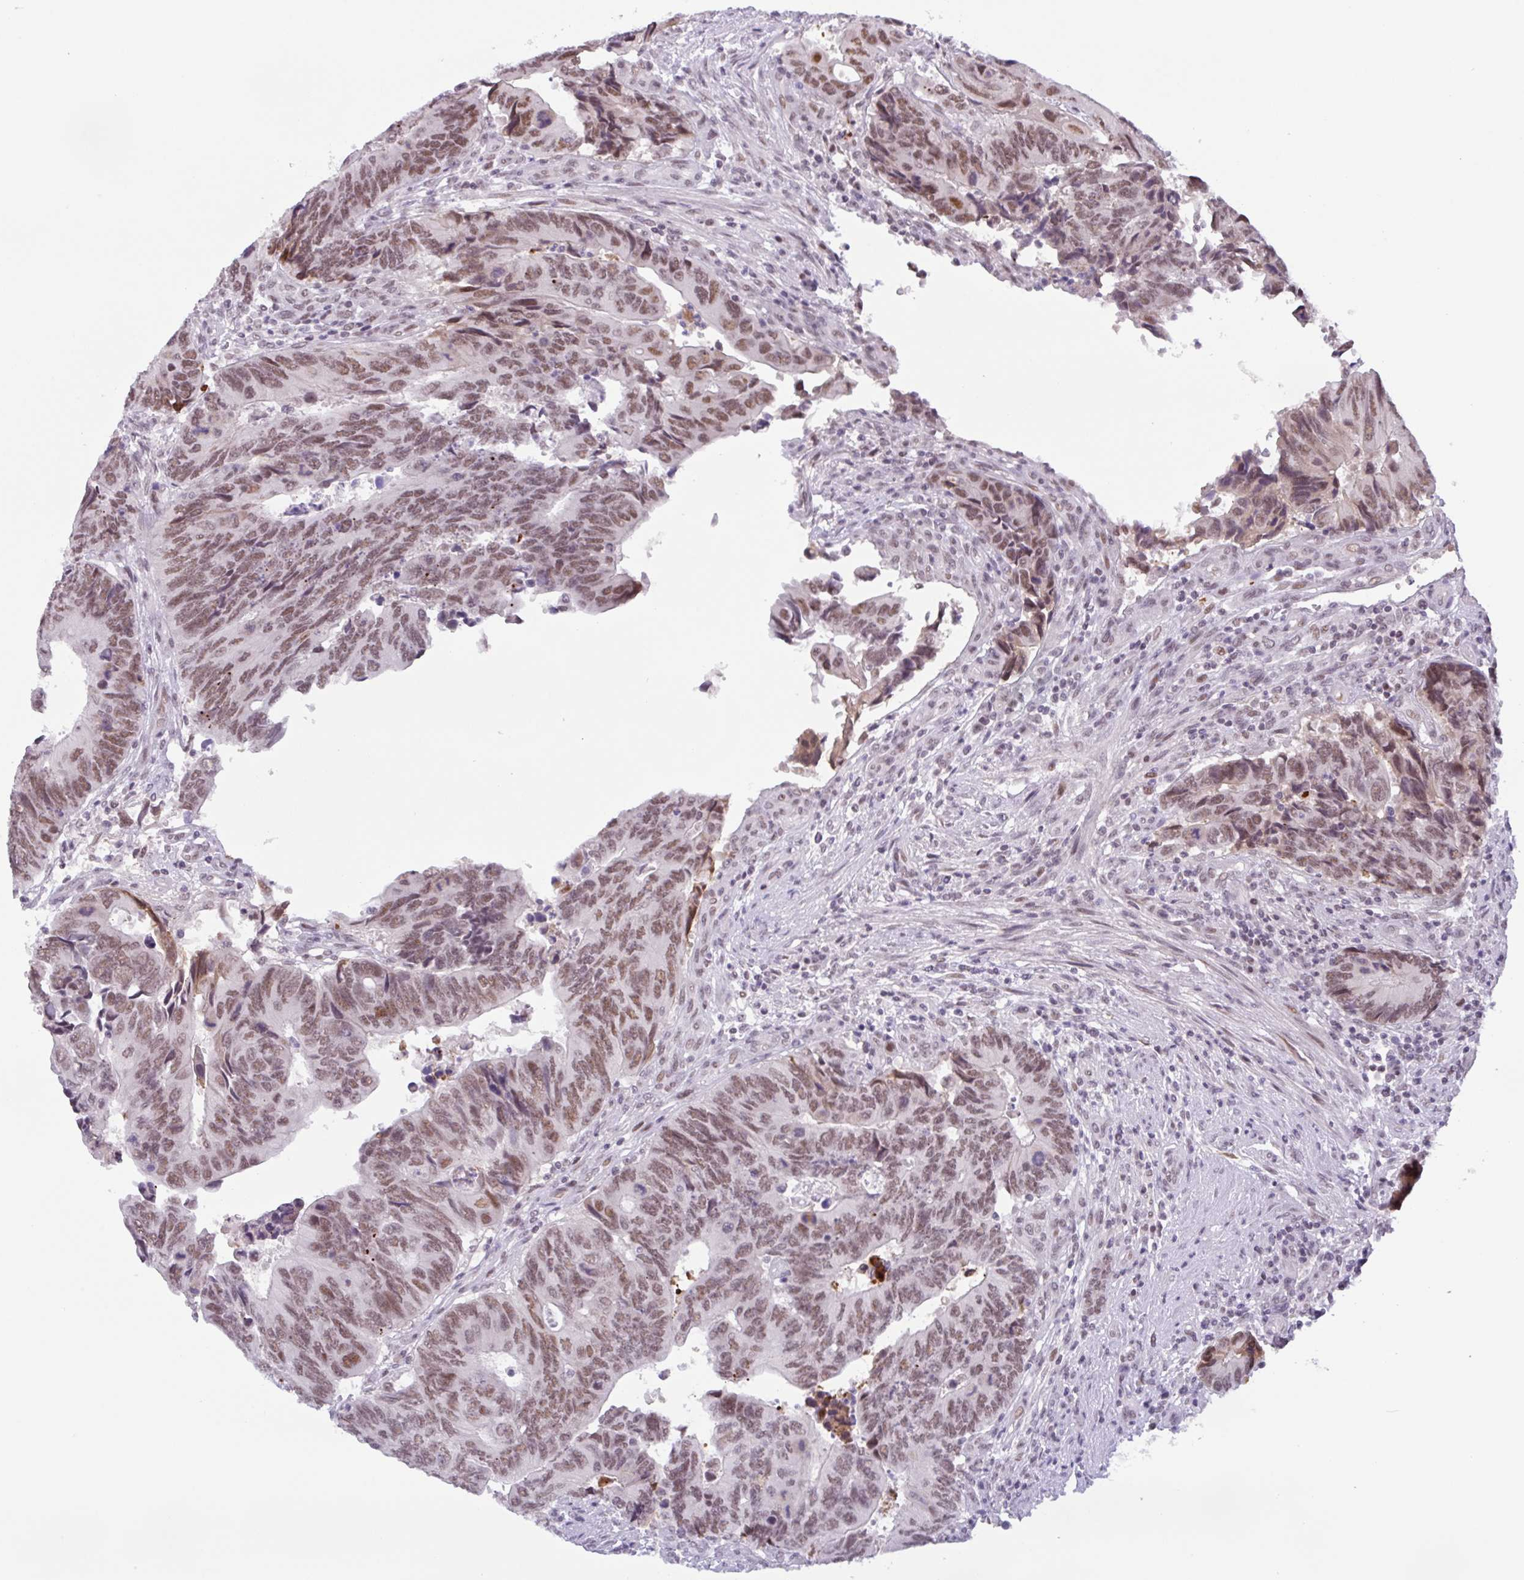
{"staining": {"intensity": "moderate", "quantity": ">75%", "location": "nuclear"}, "tissue": "colorectal cancer", "cell_type": "Tumor cells", "image_type": "cancer", "snomed": [{"axis": "morphology", "description": "Adenocarcinoma, NOS"}, {"axis": "topography", "description": "Colon"}], "caption": "A medium amount of moderate nuclear positivity is seen in about >75% of tumor cells in colorectal adenocarcinoma tissue.", "gene": "PLG", "patient": {"sex": "male", "age": 87}}